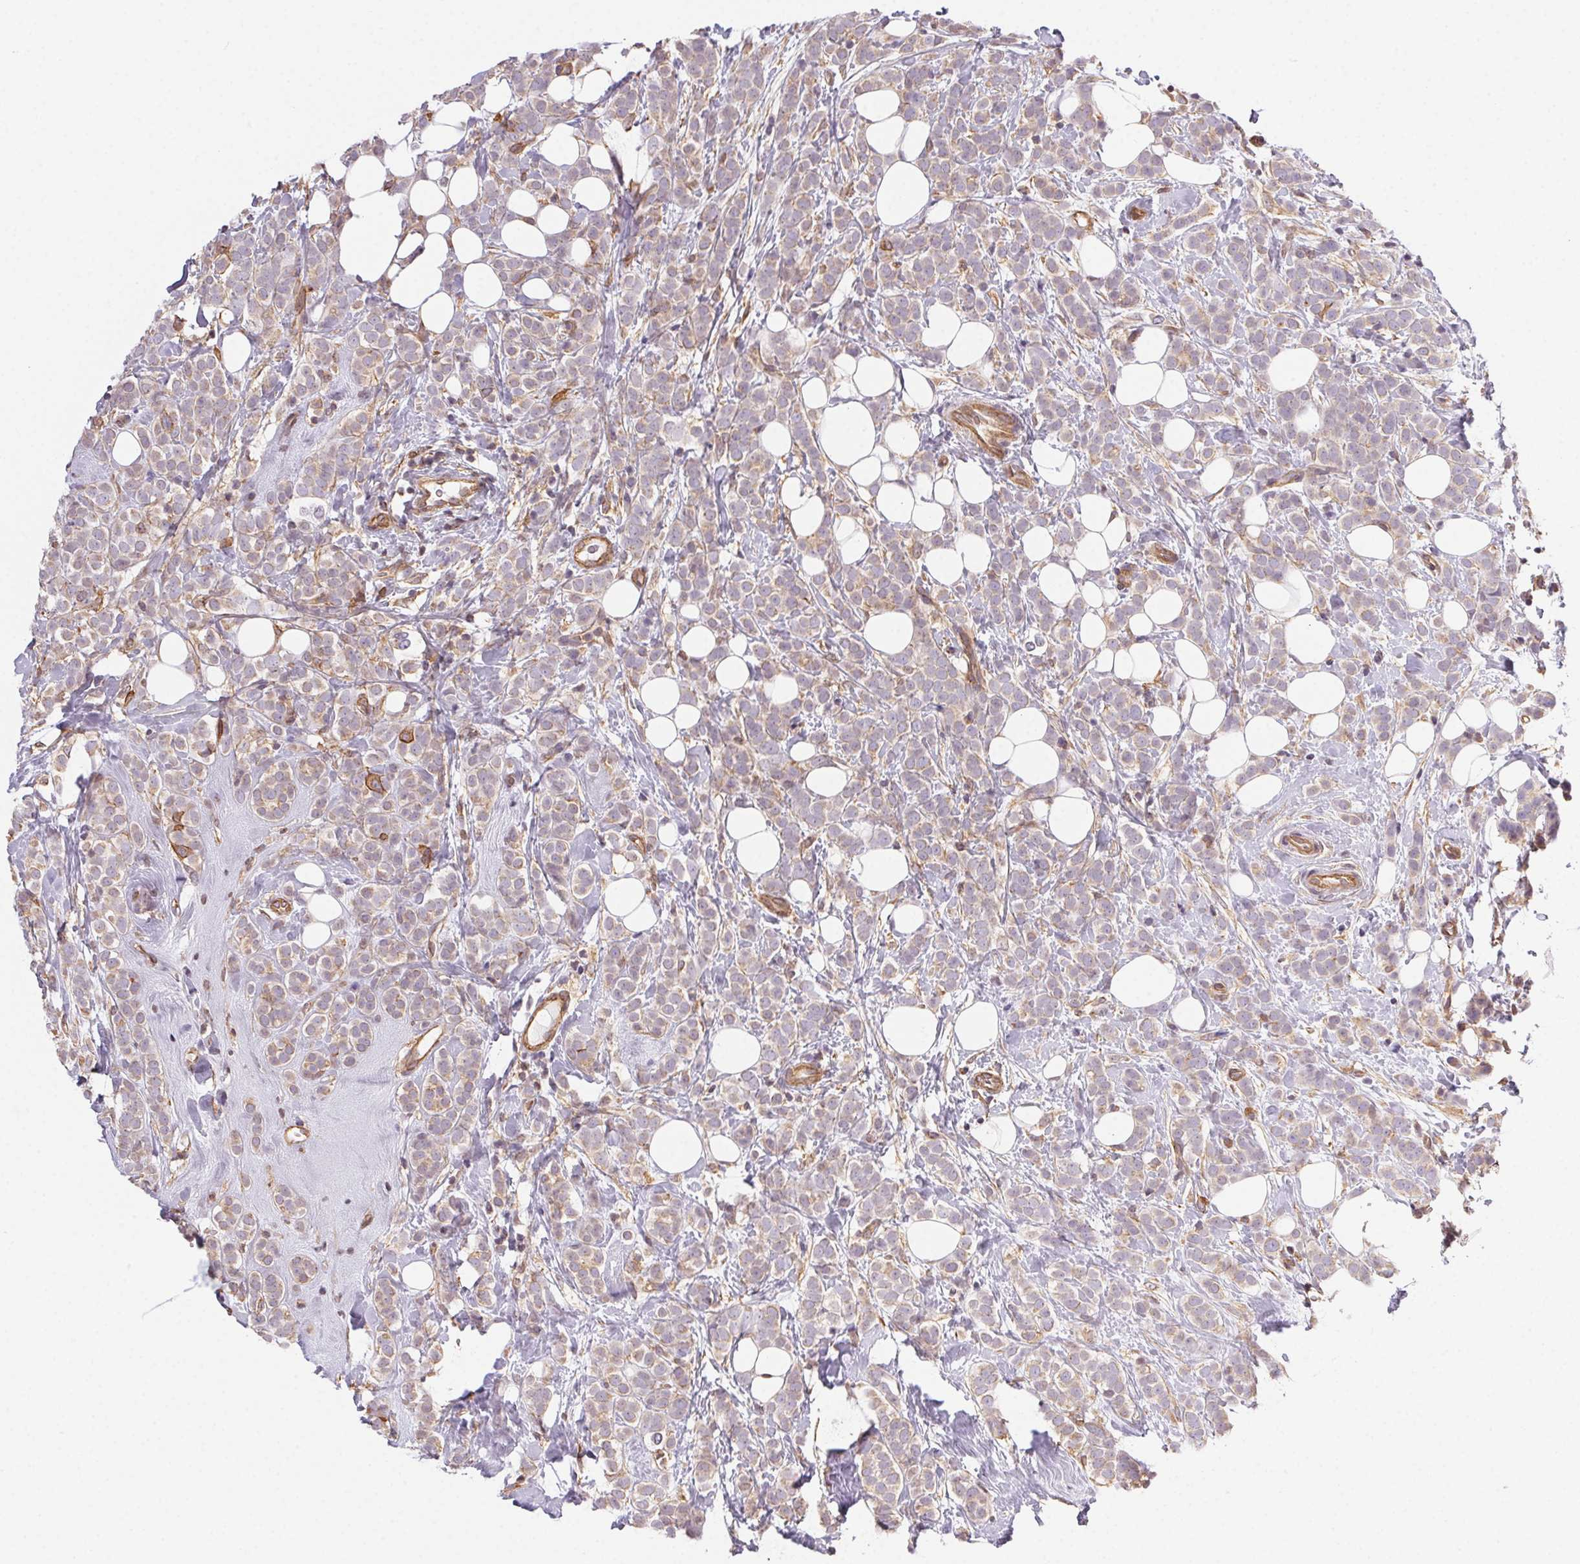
{"staining": {"intensity": "weak", "quantity": "<25%", "location": "cytoplasmic/membranous"}, "tissue": "breast cancer", "cell_type": "Tumor cells", "image_type": "cancer", "snomed": [{"axis": "morphology", "description": "Lobular carcinoma"}, {"axis": "topography", "description": "Breast"}], "caption": "The photomicrograph reveals no significant positivity in tumor cells of breast lobular carcinoma.", "gene": "PLA2G4F", "patient": {"sex": "female", "age": 49}}